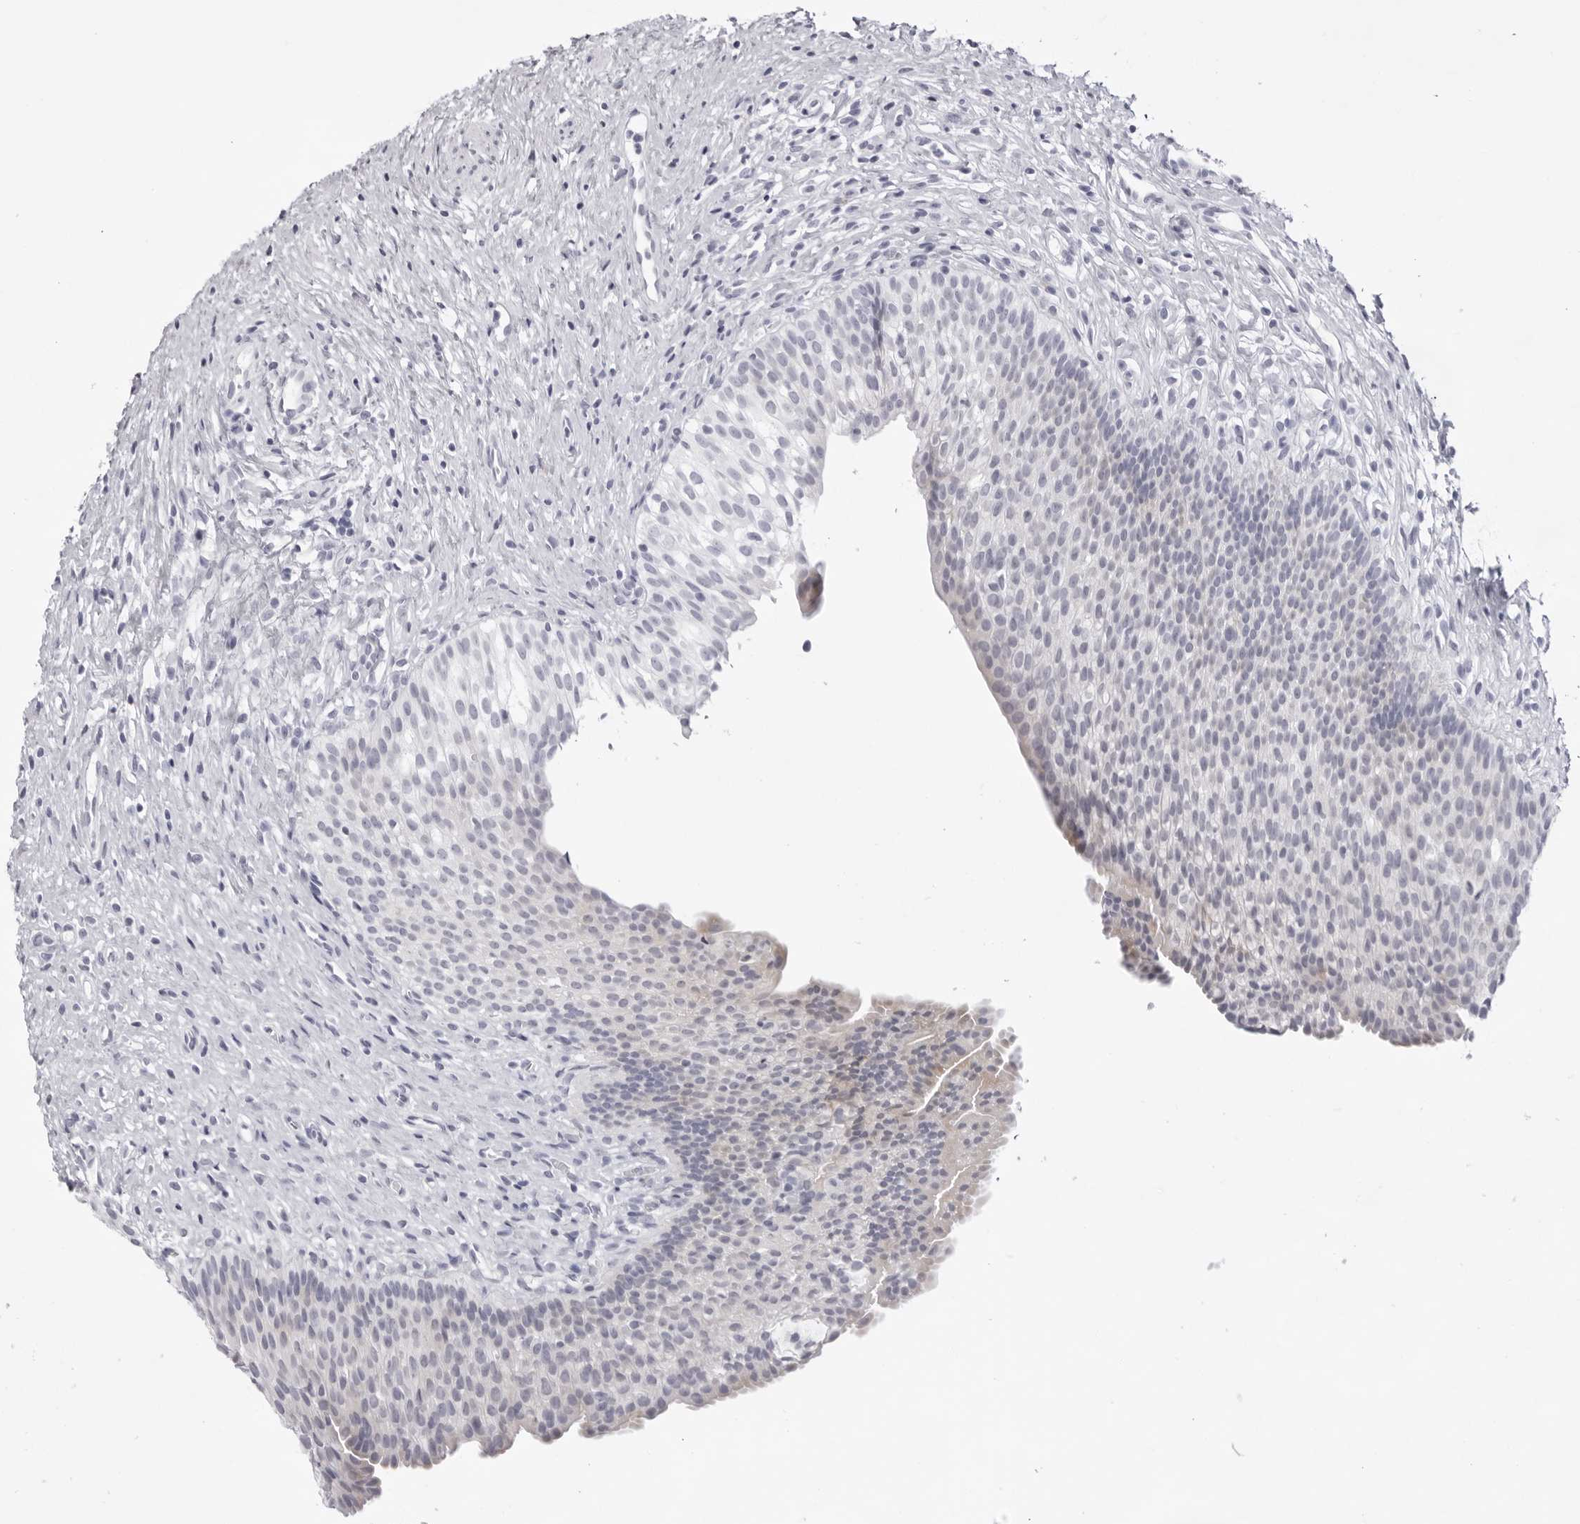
{"staining": {"intensity": "negative", "quantity": "none", "location": "none"}, "tissue": "urinary bladder", "cell_type": "Urothelial cells", "image_type": "normal", "snomed": [{"axis": "morphology", "description": "Normal tissue, NOS"}, {"axis": "topography", "description": "Urinary bladder"}], "caption": "The IHC histopathology image has no significant expression in urothelial cells of urinary bladder. (Stains: DAB (3,3'-diaminobenzidine) immunohistochemistry (IHC) with hematoxylin counter stain, Microscopy: brightfield microscopy at high magnification).", "gene": "SMIM2", "patient": {"sex": "male", "age": 1}}